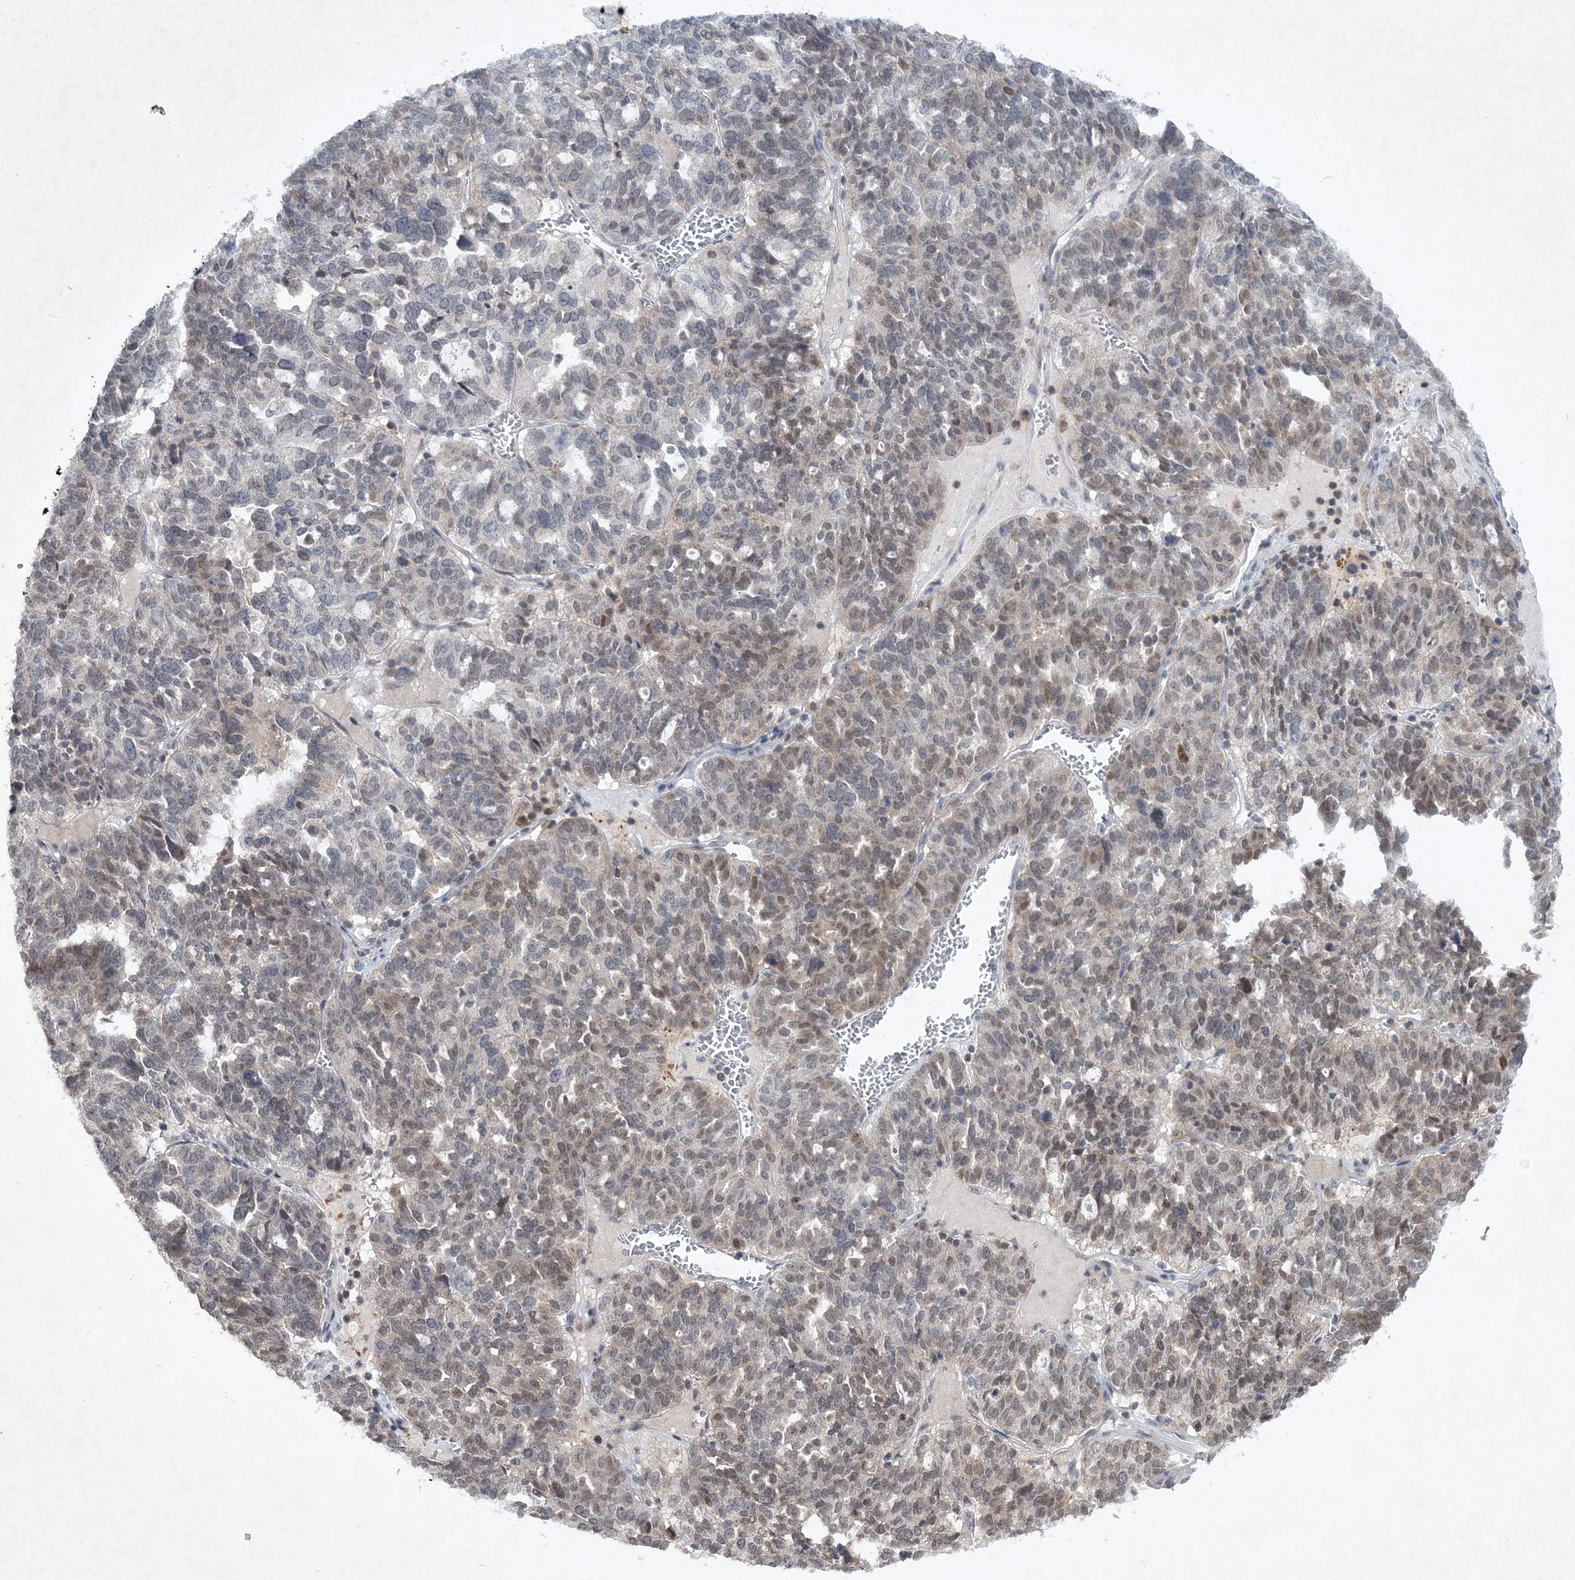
{"staining": {"intensity": "moderate", "quantity": "<25%", "location": "nuclear"}, "tissue": "ovarian cancer", "cell_type": "Tumor cells", "image_type": "cancer", "snomed": [{"axis": "morphology", "description": "Cystadenocarcinoma, serous, NOS"}, {"axis": "topography", "description": "Ovary"}], "caption": "Immunohistochemical staining of ovarian cancer reveals low levels of moderate nuclear expression in approximately <25% of tumor cells. (IHC, brightfield microscopy, high magnification).", "gene": "SOWAHB", "patient": {"sex": "female", "age": 59}}